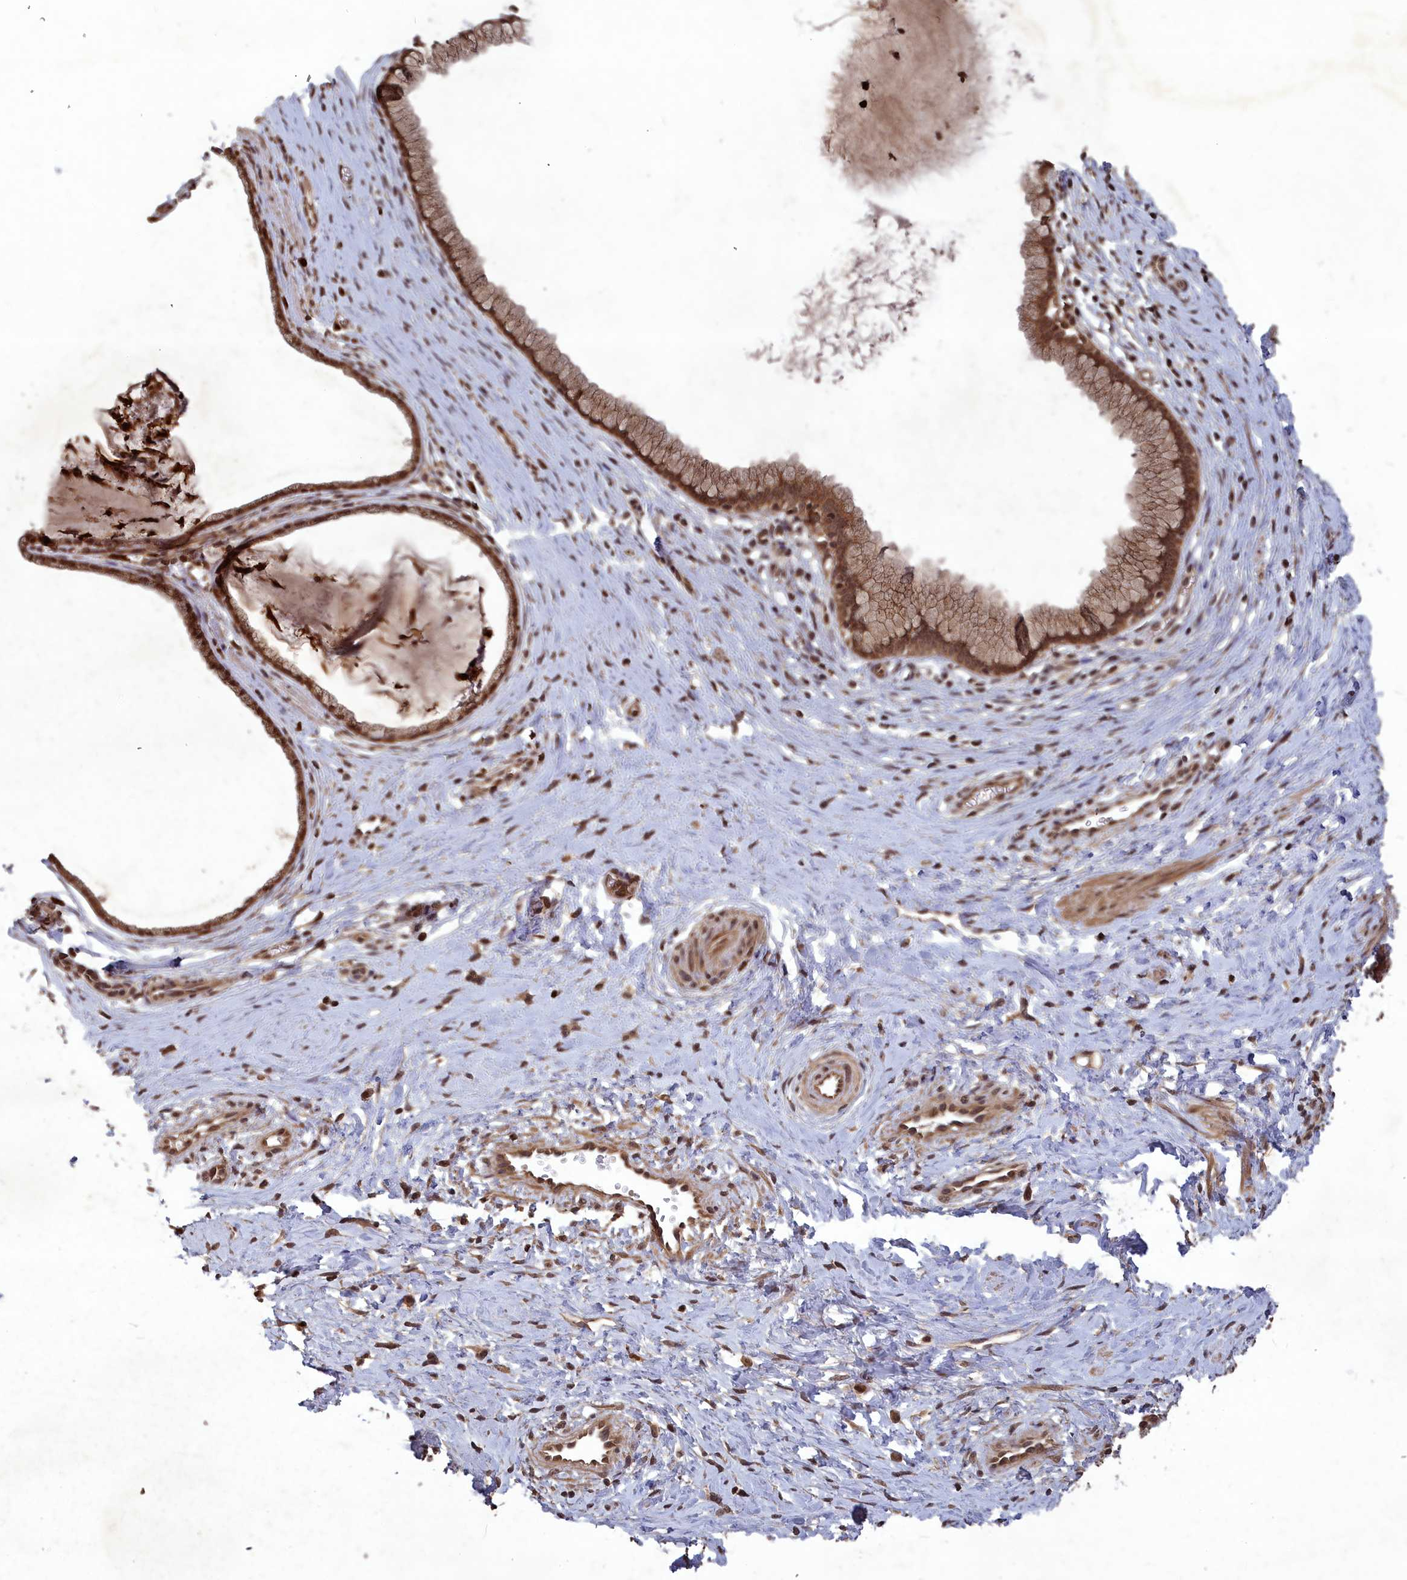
{"staining": {"intensity": "strong", "quantity": ">75%", "location": "cytoplasmic/membranous,nuclear"}, "tissue": "cervix", "cell_type": "Glandular cells", "image_type": "normal", "snomed": [{"axis": "morphology", "description": "Normal tissue, NOS"}, {"axis": "topography", "description": "Cervix"}], "caption": "High-magnification brightfield microscopy of unremarkable cervix stained with DAB (brown) and counterstained with hematoxylin (blue). glandular cells exhibit strong cytoplasmic/membranous,nuclear expression is appreciated in about>75% of cells.", "gene": "SRMS", "patient": {"sex": "female", "age": 36}}